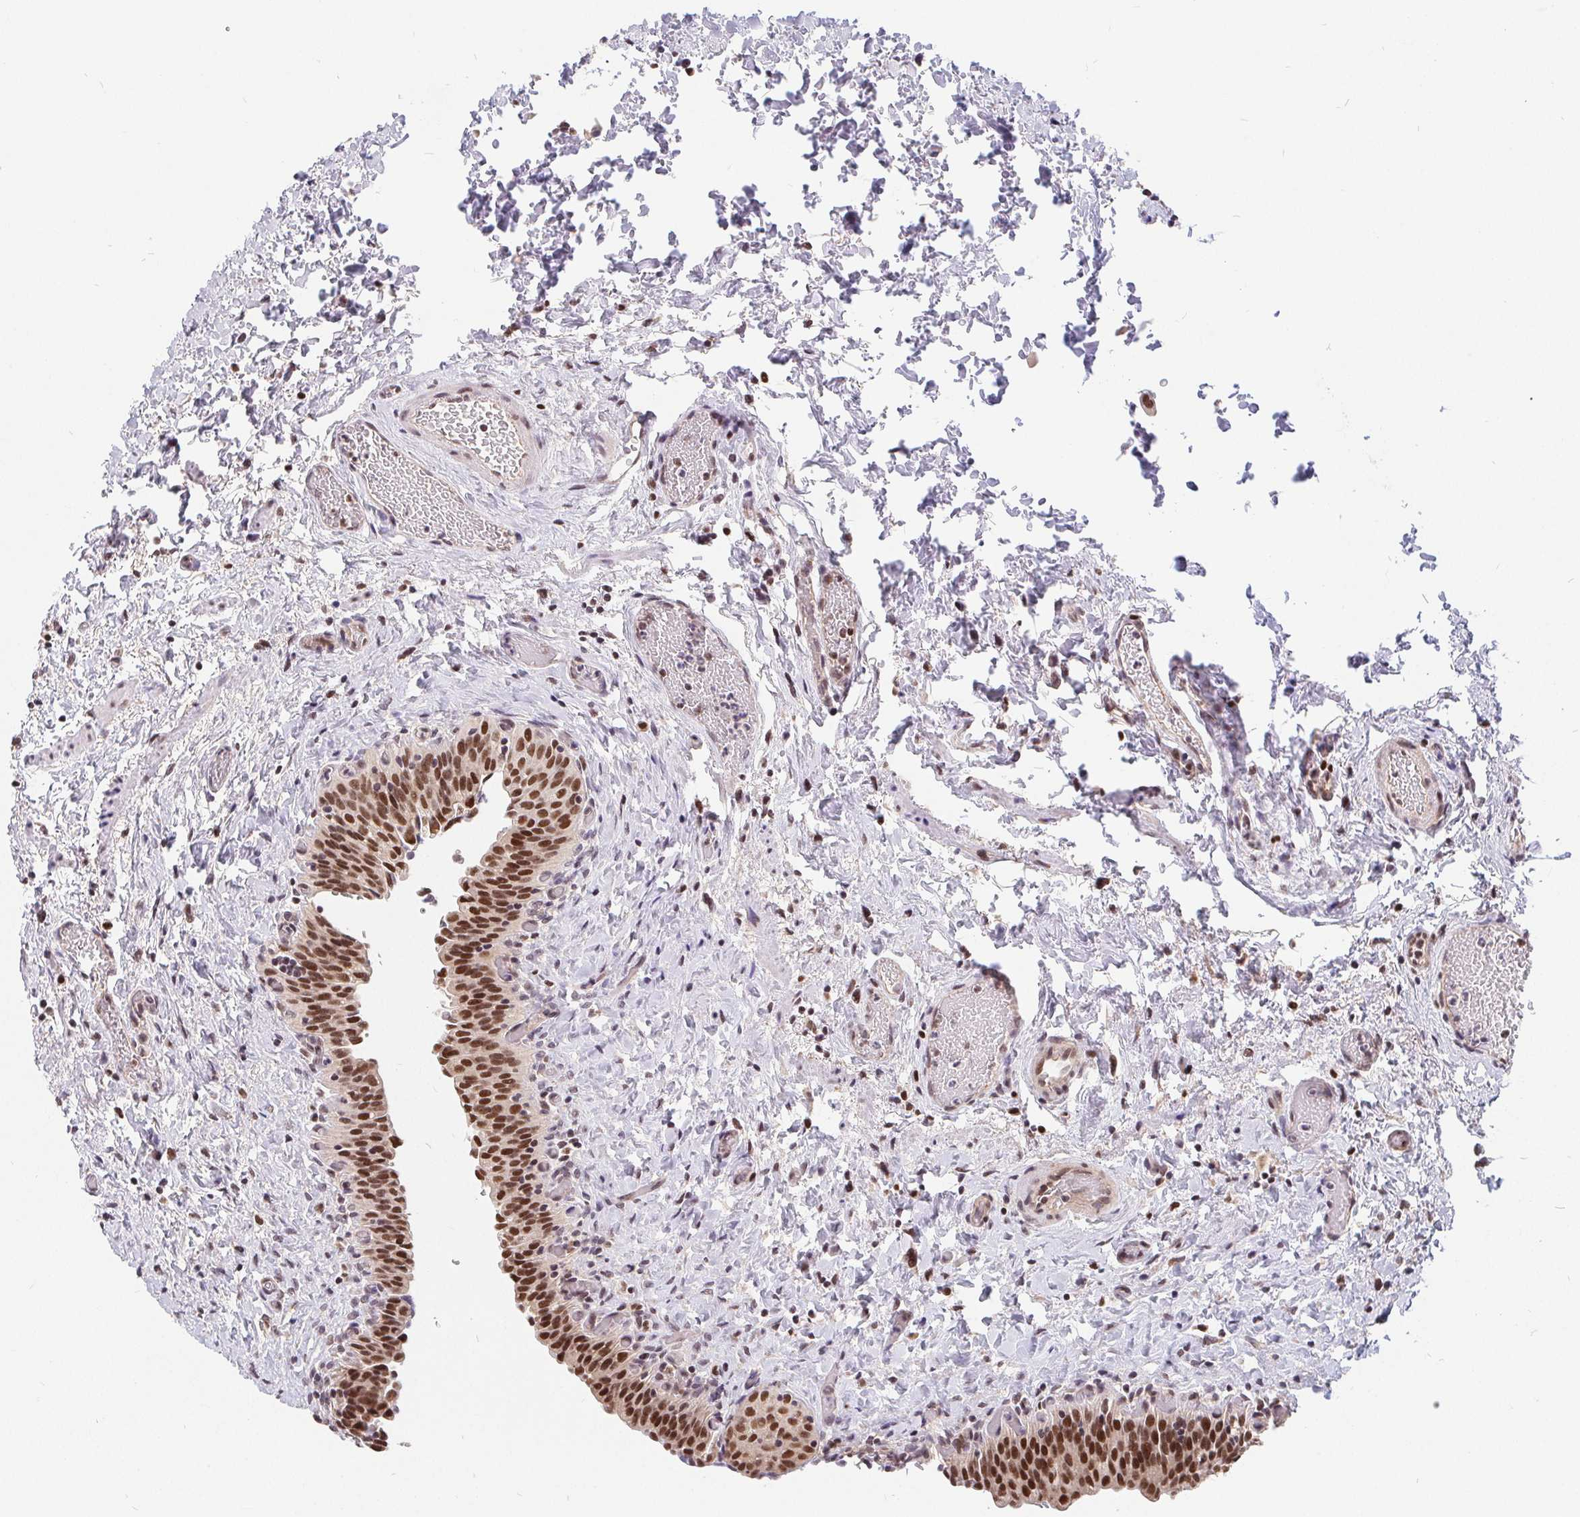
{"staining": {"intensity": "moderate", "quantity": ">75%", "location": "nuclear"}, "tissue": "urinary bladder", "cell_type": "Urothelial cells", "image_type": "normal", "snomed": [{"axis": "morphology", "description": "Normal tissue, NOS"}, {"axis": "topography", "description": "Urinary bladder"}], "caption": "Protein positivity by IHC demonstrates moderate nuclear positivity in approximately >75% of urothelial cells in unremarkable urinary bladder. (Stains: DAB (3,3'-diaminobenzidine) in brown, nuclei in blue, Microscopy: brightfield microscopy at high magnification).", "gene": "POU2F1", "patient": {"sex": "male", "age": 56}}